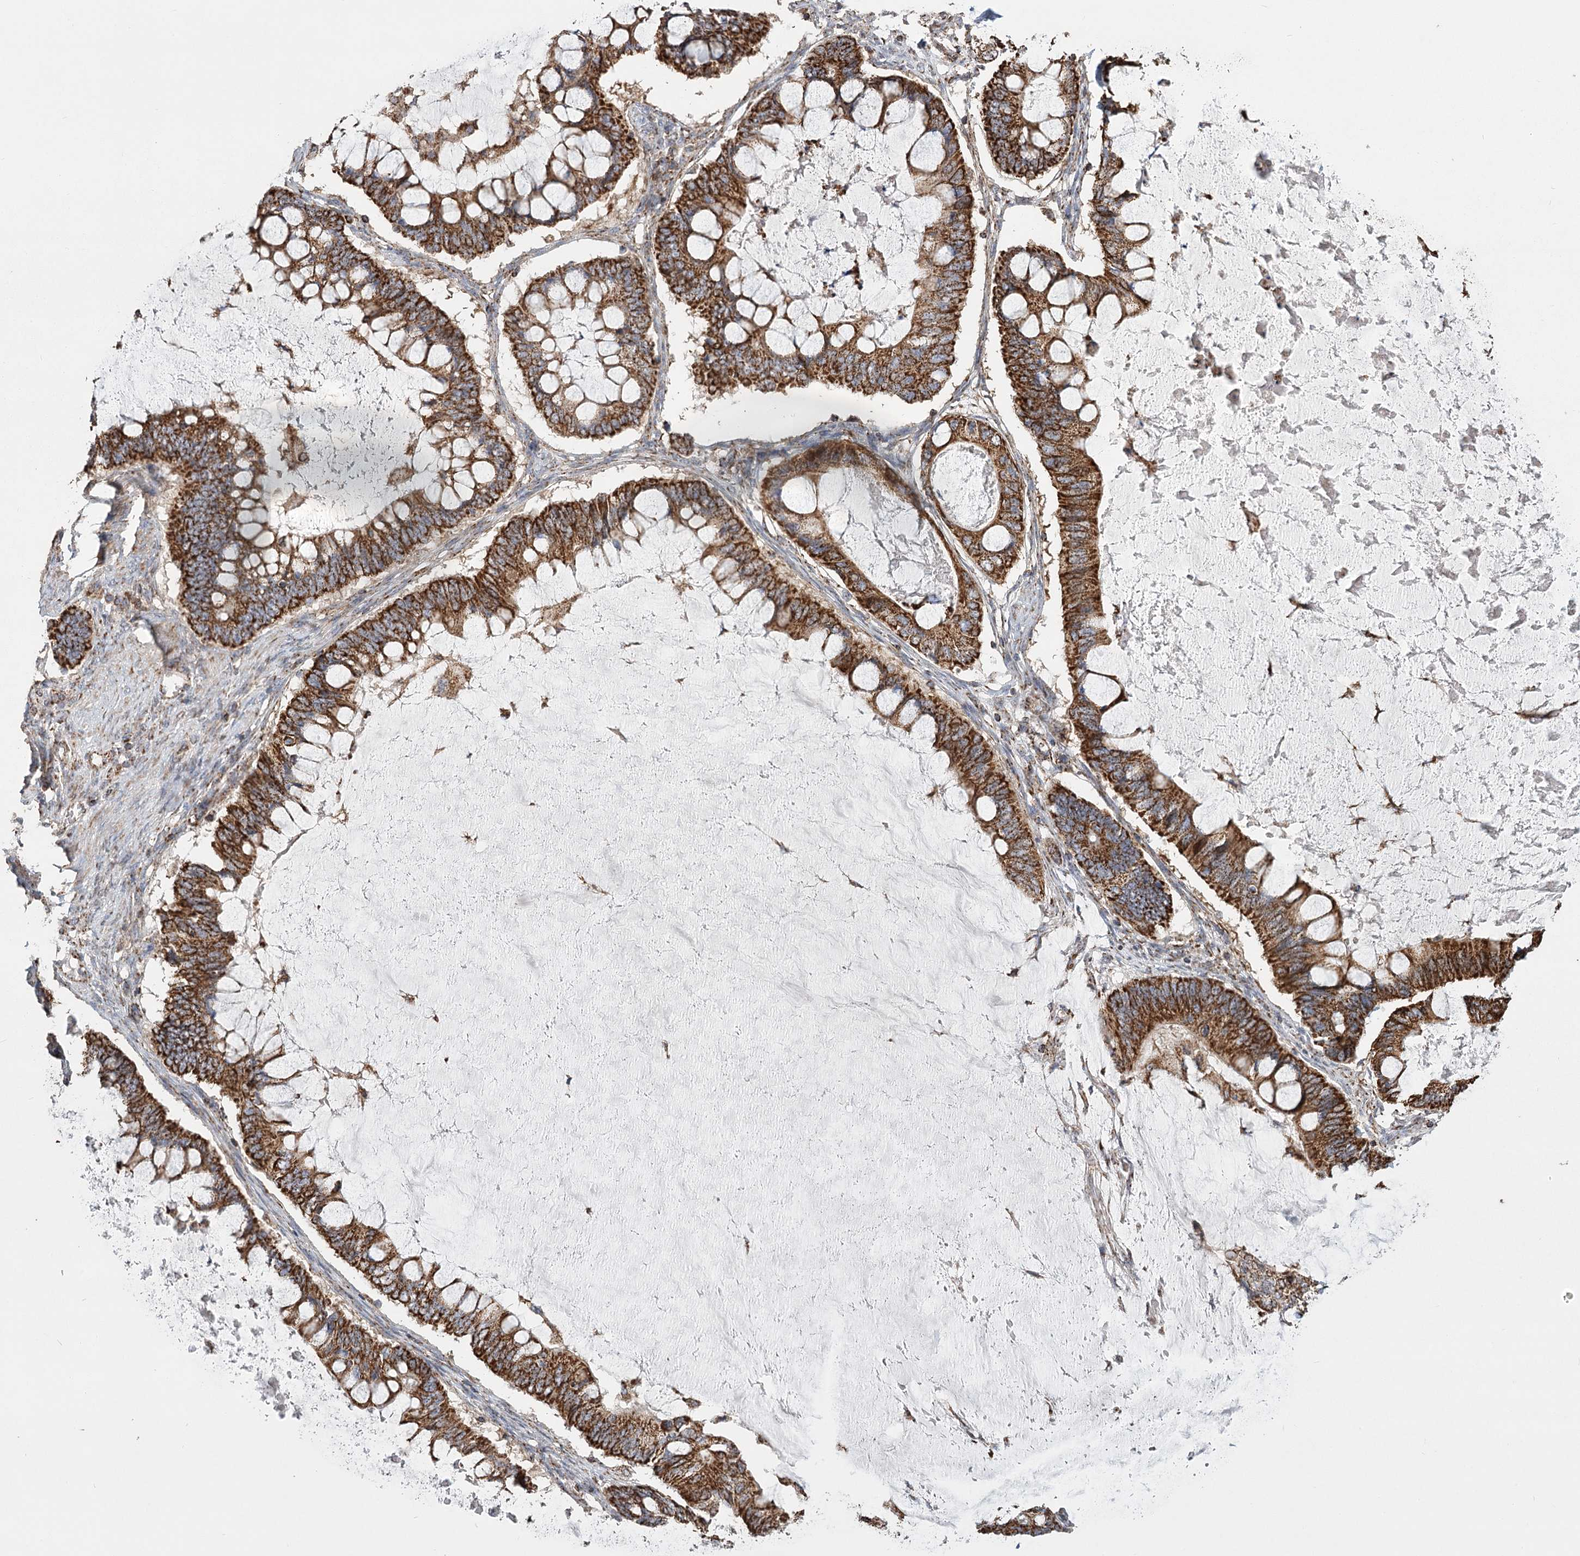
{"staining": {"intensity": "strong", "quantity": ">75%", "location": "cytoplasmic/membranous"}, "tissue": "ovarian cancer", "cell_type": "Tumor cells", "image_type": "cancer", "snomed": [{"axis": "morphology", "description": "Cystadenocarcinoma, mucinous, NOS"}, {"axis": "topography", "description": "Ovary"}], "caption": "Strong cytoplasmic/membranous protein positivity is seen in approximately >75% of tumor cells in ovarian mucinous cystadenocarcinoma.", "gene": "RANBP3L", "patient": {"sex": "female", "age": 61}}